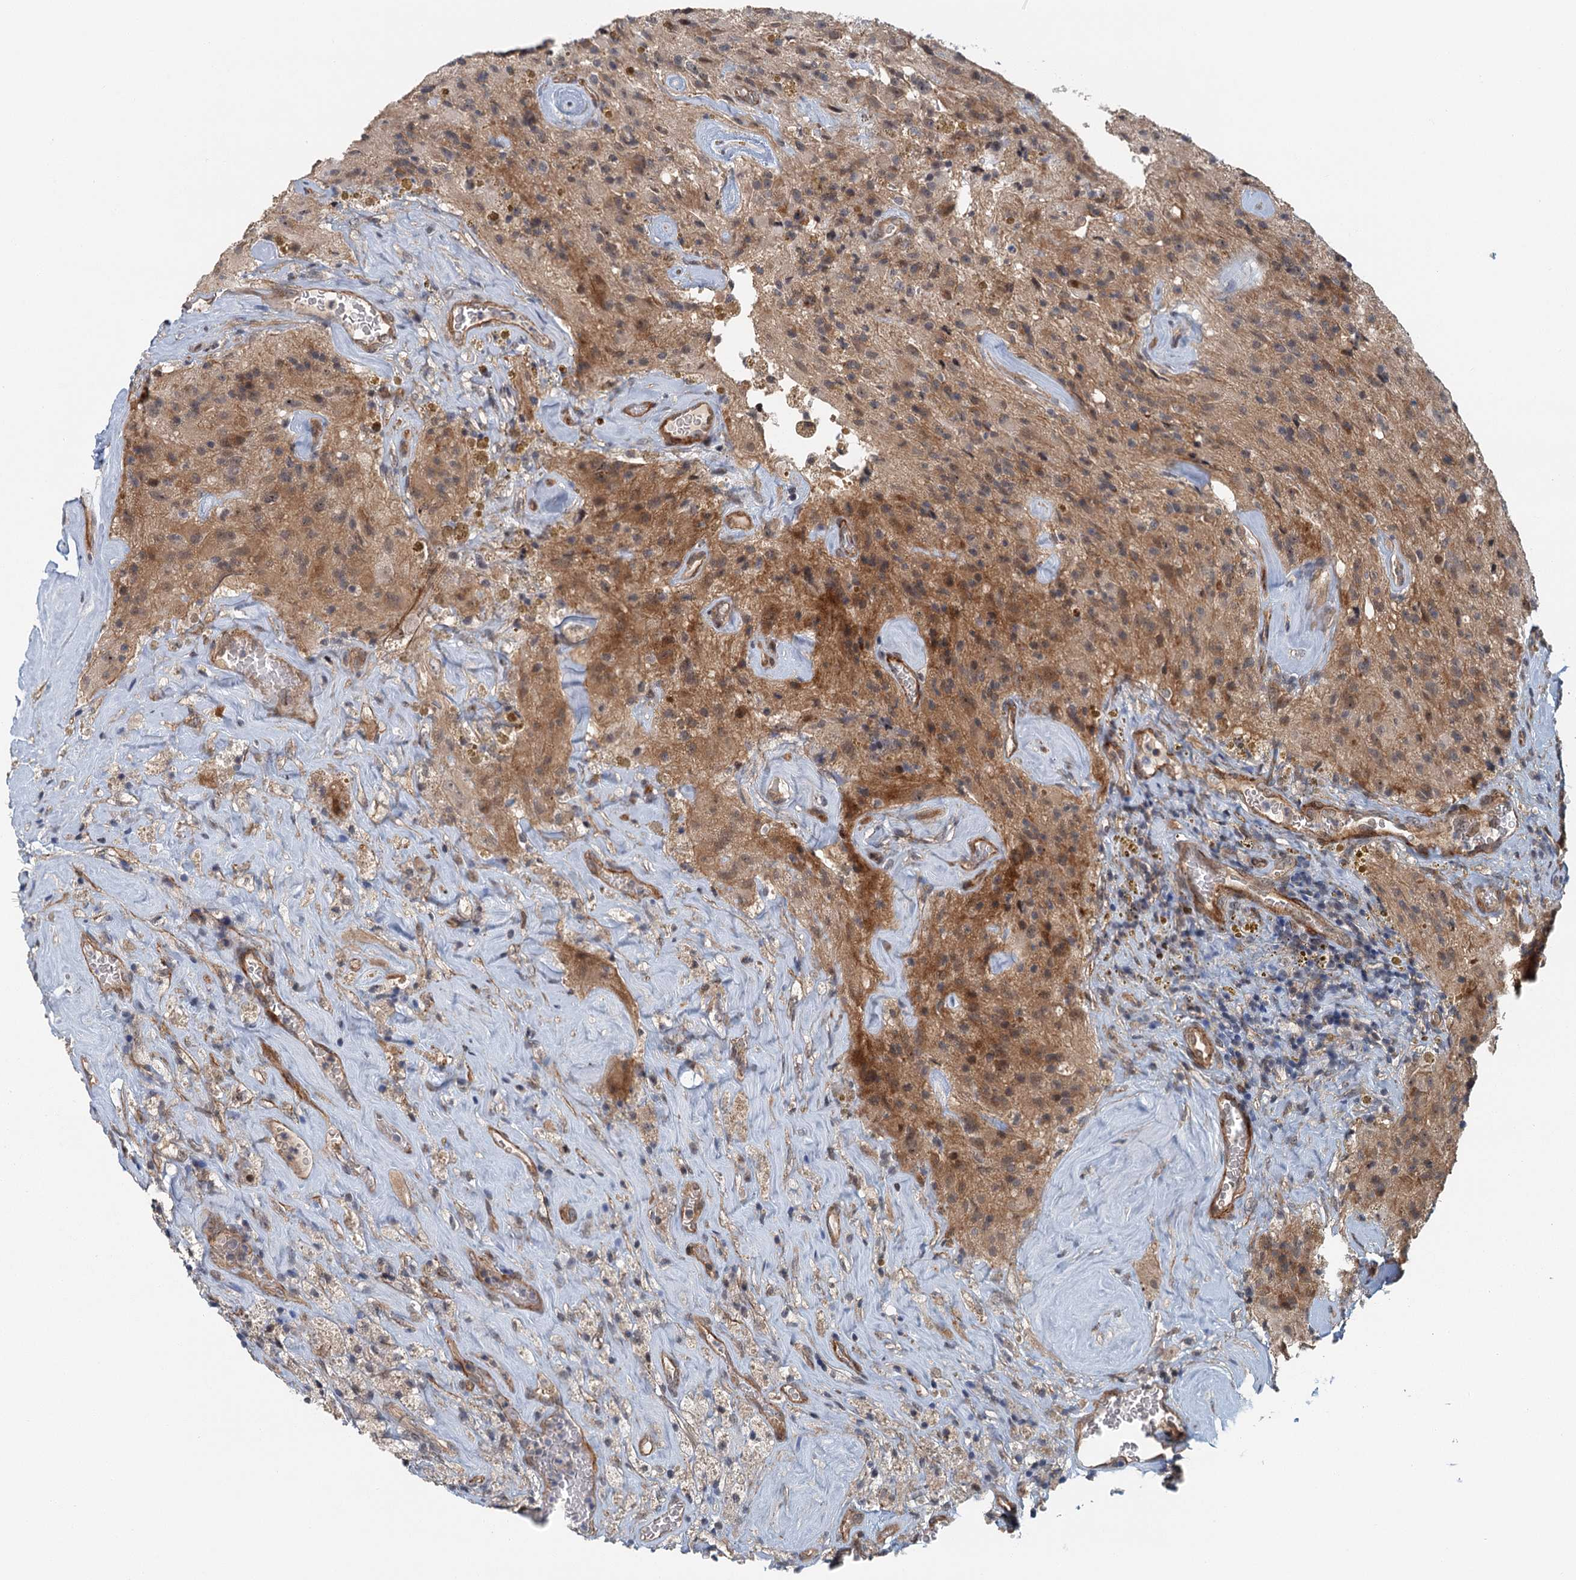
{"staining": {"intensity": "moderate", "quantity": ">75%", "location": "cytoplasmic/membranous"}, "tissue": "glioma", "cell_type": "Tumor cells", "image_type": "cancer", "snomed": [{"axis": "morphology", "description": "Glioma, malignant, High grade"}, {"axis": "topography", "description": "Brain"}], "caption": "Immunohistochemistry (DAB) staining of glioma demonstrates moderate cytoplasmic/membranous protein staining in approximately >75% of tumor cells.", "gene": "TAS2R42", "patient": {"sex": "male", "age": 69}}